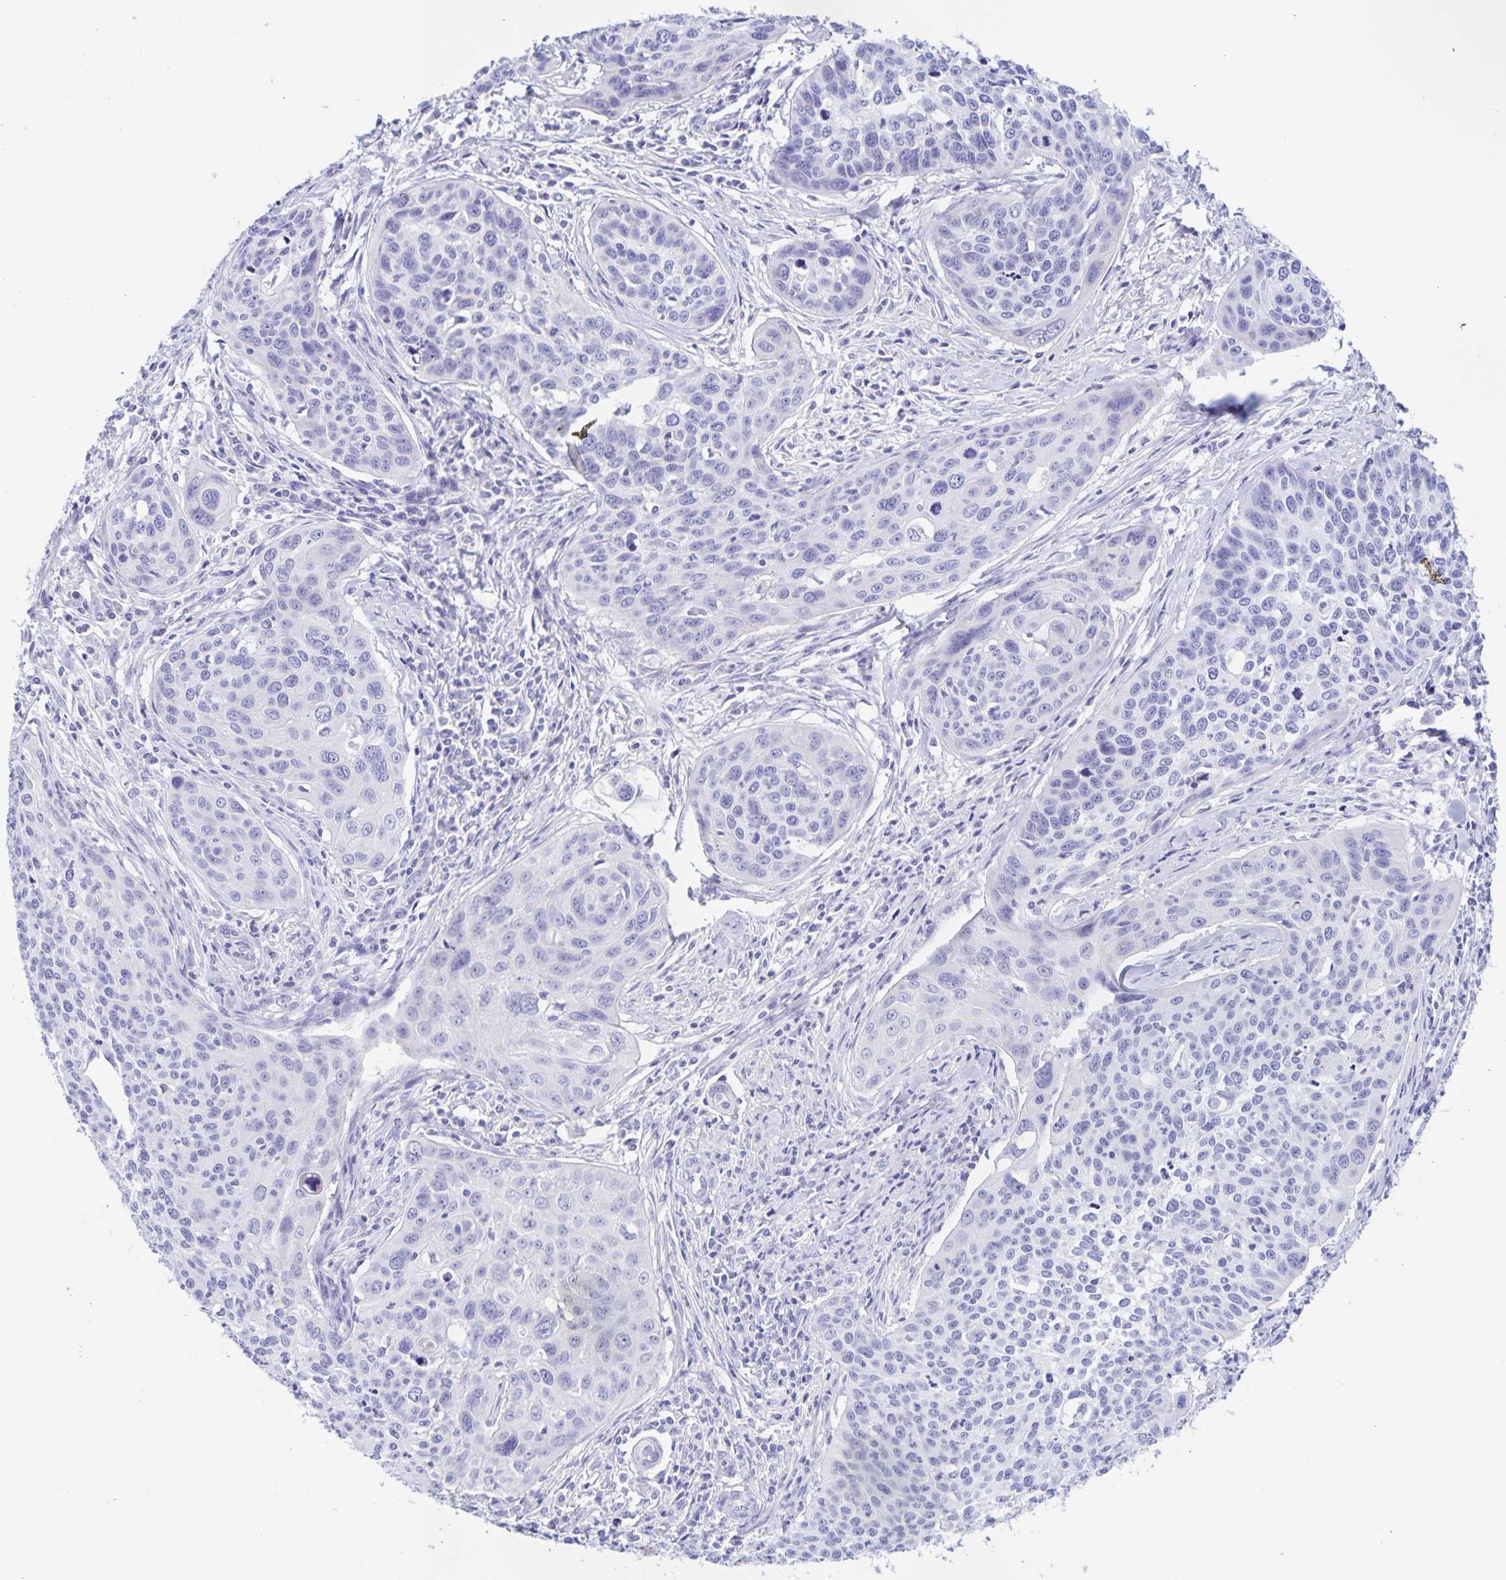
{"staining": {"intensity": "negative", "quantity": "none", "location": "none"}, "tissue": "cervical cancer", "cell_type": "Tumor cells", "image_type": "cancer", "snomed": [{"axis": "morphology", "description": "Squamous cell carcinoma, NOS"}, {"axis": "topography", "description": "Cervix"}], "caption": "Immunohistochemical staining of cervical squamous cell carcinoma demonstrates no significant expression in tumor cells.", "gene": "CATSPER4", "patient": {"sex": "female", "age": 31}}